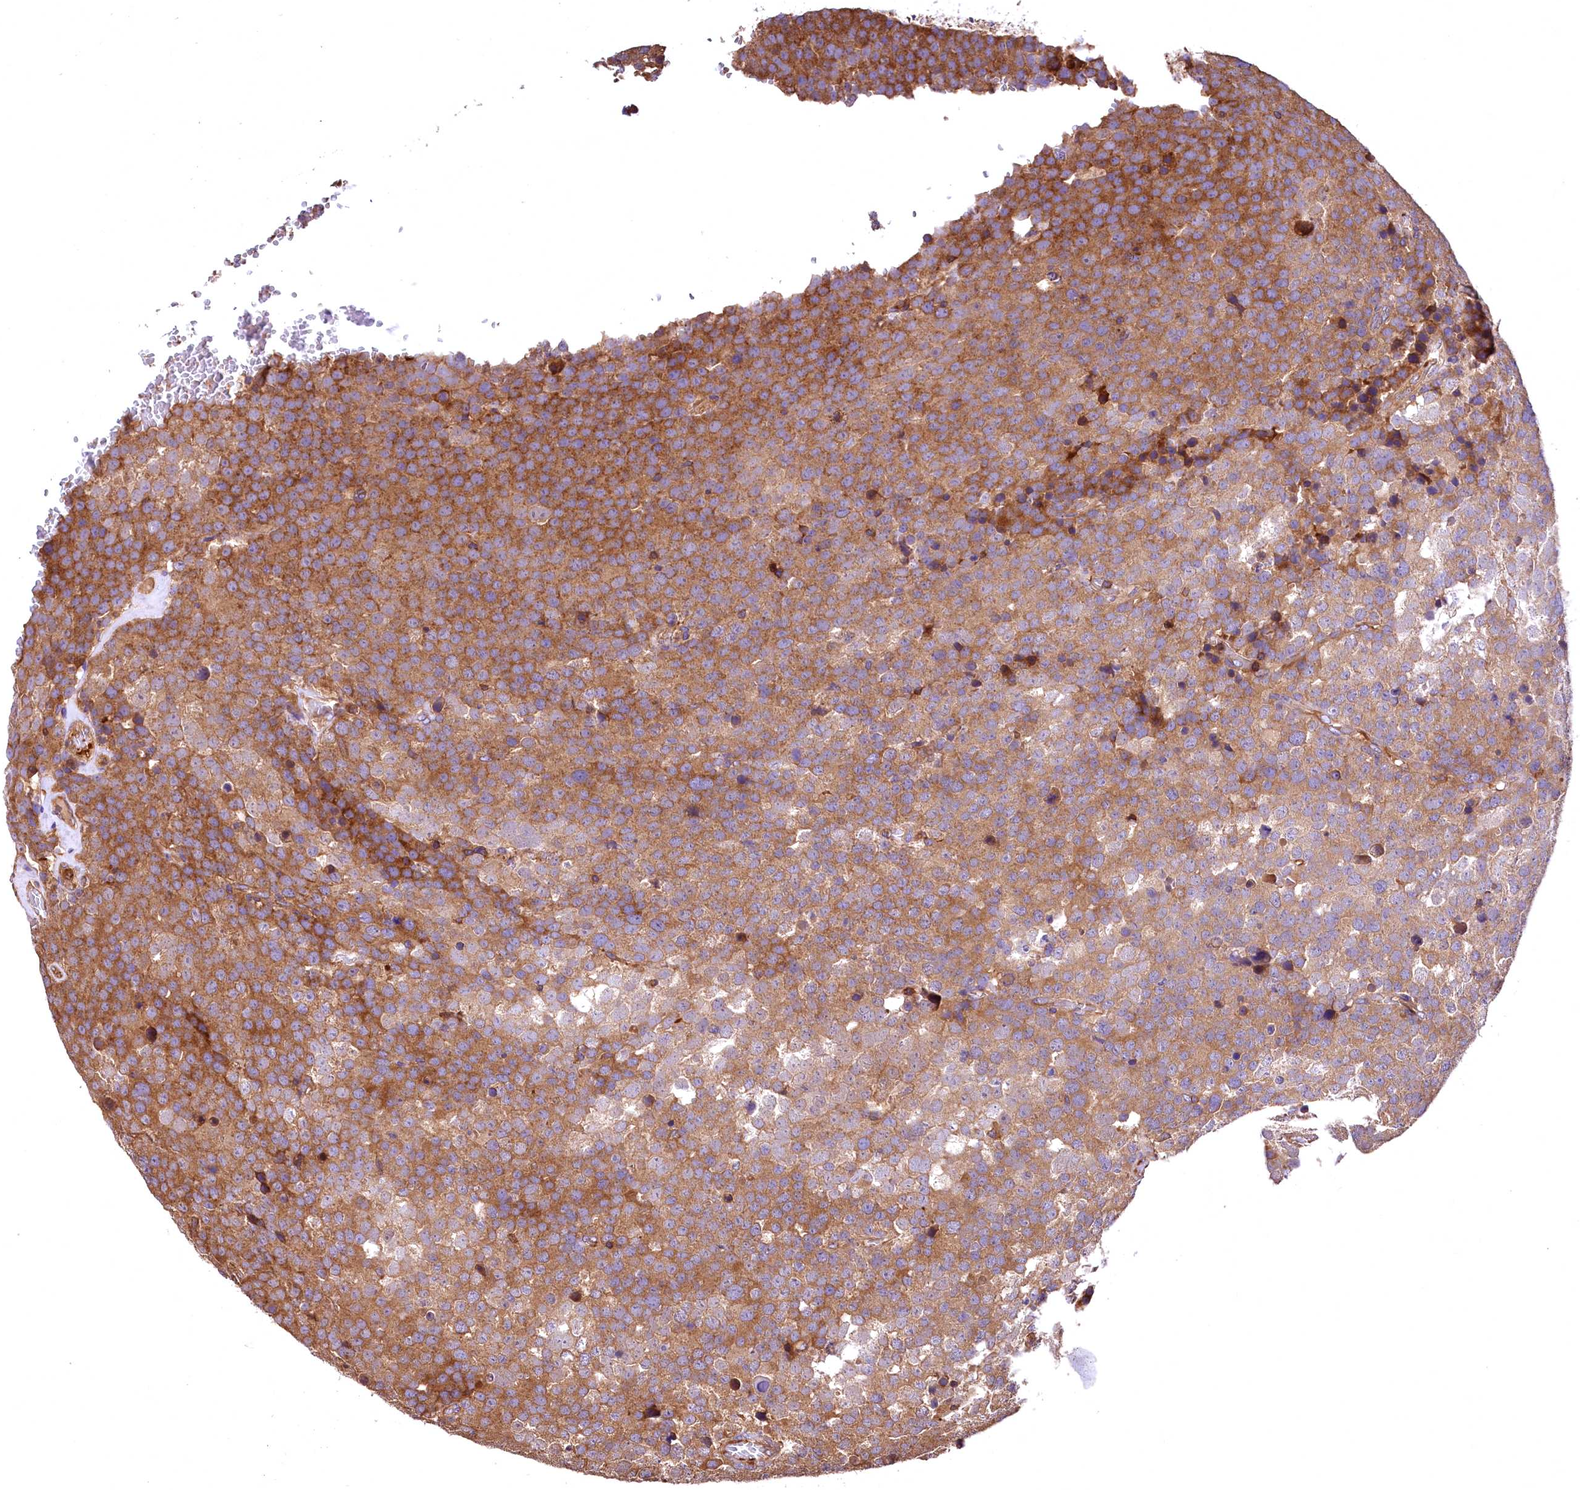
{"staining": {"intensity": "moderate", "quantity": ">75%", "location": "cytoplasmic/membranous"}, "tissue": "testis cancer", "cell_type": "Tumor cells", "image_type": "cancer", "snomed": [{"axis": "morphology", "description": "Seminoma, NOS"}, {"axis": "topography", "description": "Testis"}], "caption": "Testis cancer (seminoma) was stained to show a protein in brown. There is medium levels of moderate cytoplasmic/membranous staining in about >75% of tumor cells.", "gene": "RARS2", "patient": {"sex": "male", "age": 71}}